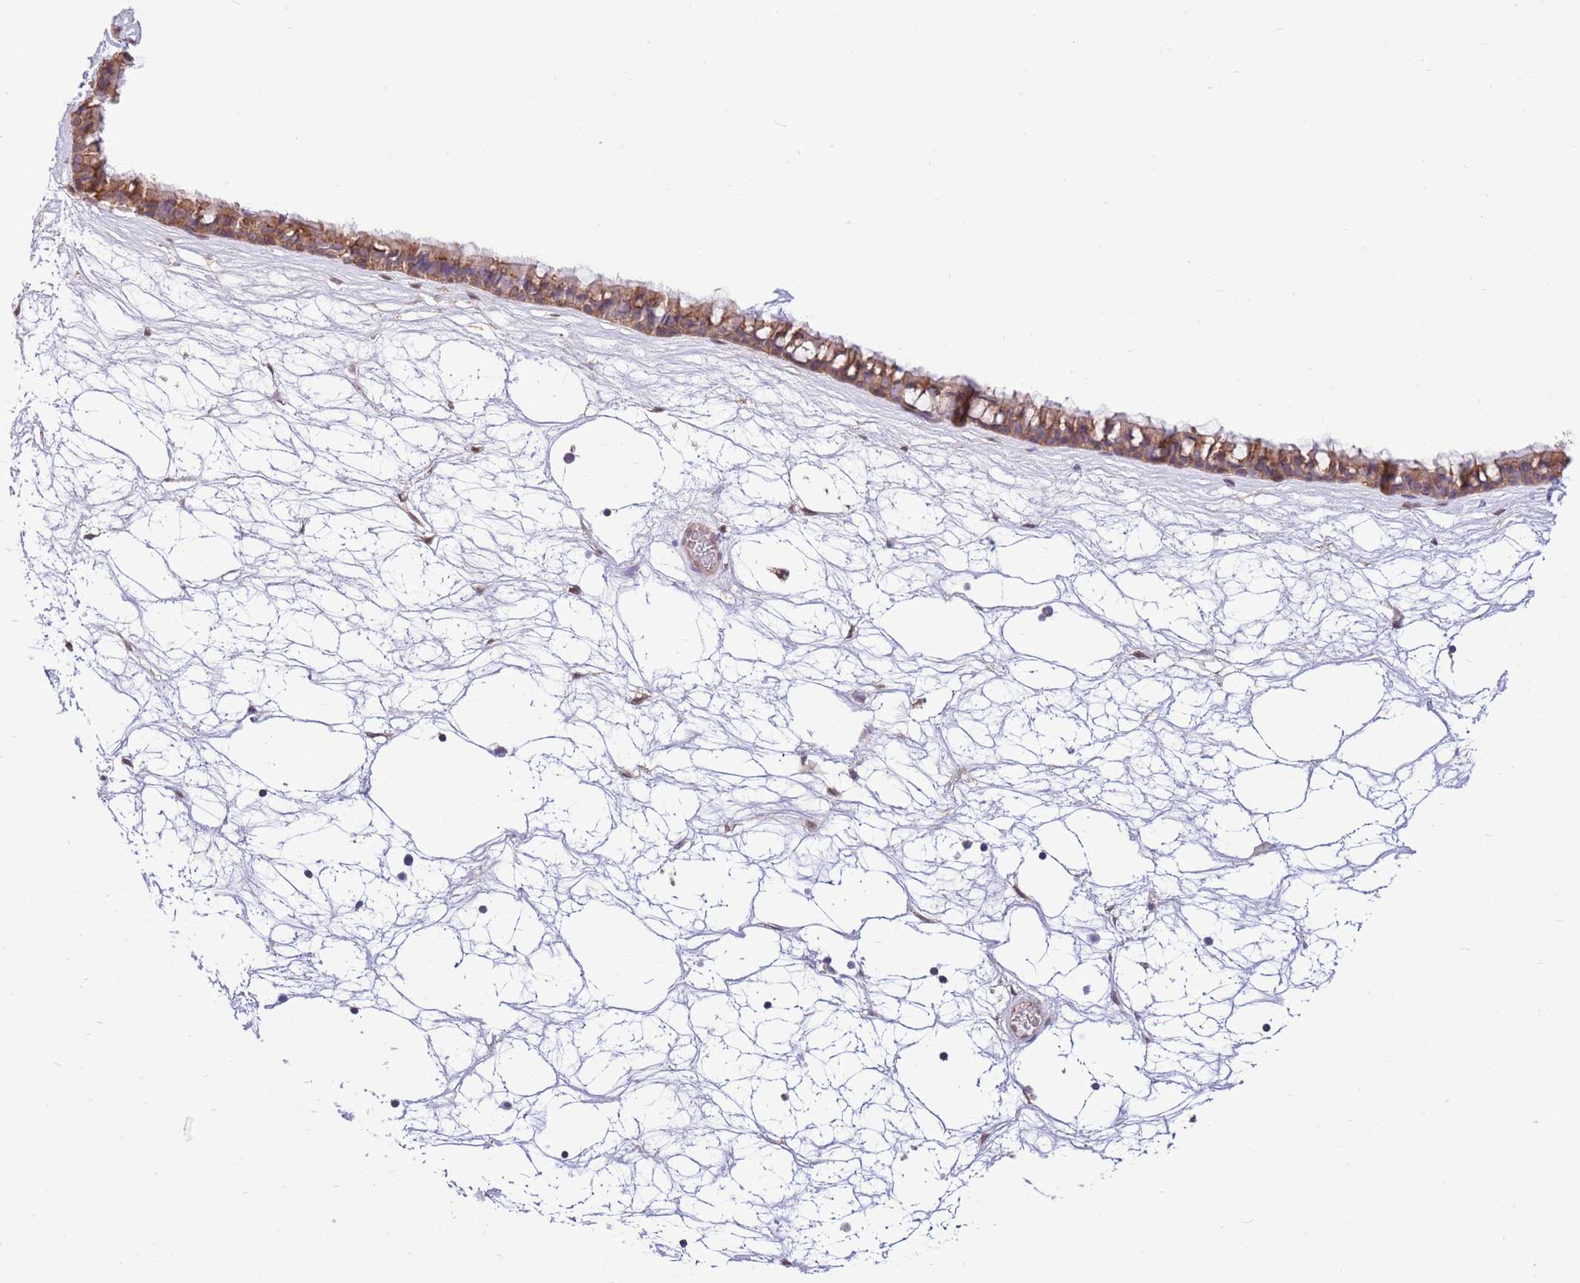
{"staining": {"intensity": "moderate", "quantity": ">75%", "location": "cytoplasmic/membranous"}, "tissue": "nasopharynx", "cell_type": "Respiratory epithelial cells", "image_type": "normal", "snomed": [{"axis": "morphology", "description": "Normal tissue, NOS"}, {"axis": "topography", "description": "Nasopharynx"}], "caption": "DAB (3,3'-diaminobenzidine) immunohistochemical staining of benign nasopharynx demonstrates moderate cytoplasmic/membranous protein positivity in approximately >75% of respiratory epithelial cells. (DAB IHC with brightfield microscopy, high magnification).", "gene": "ARL2BP", "patient": {"sex": "male", "age": 64}}